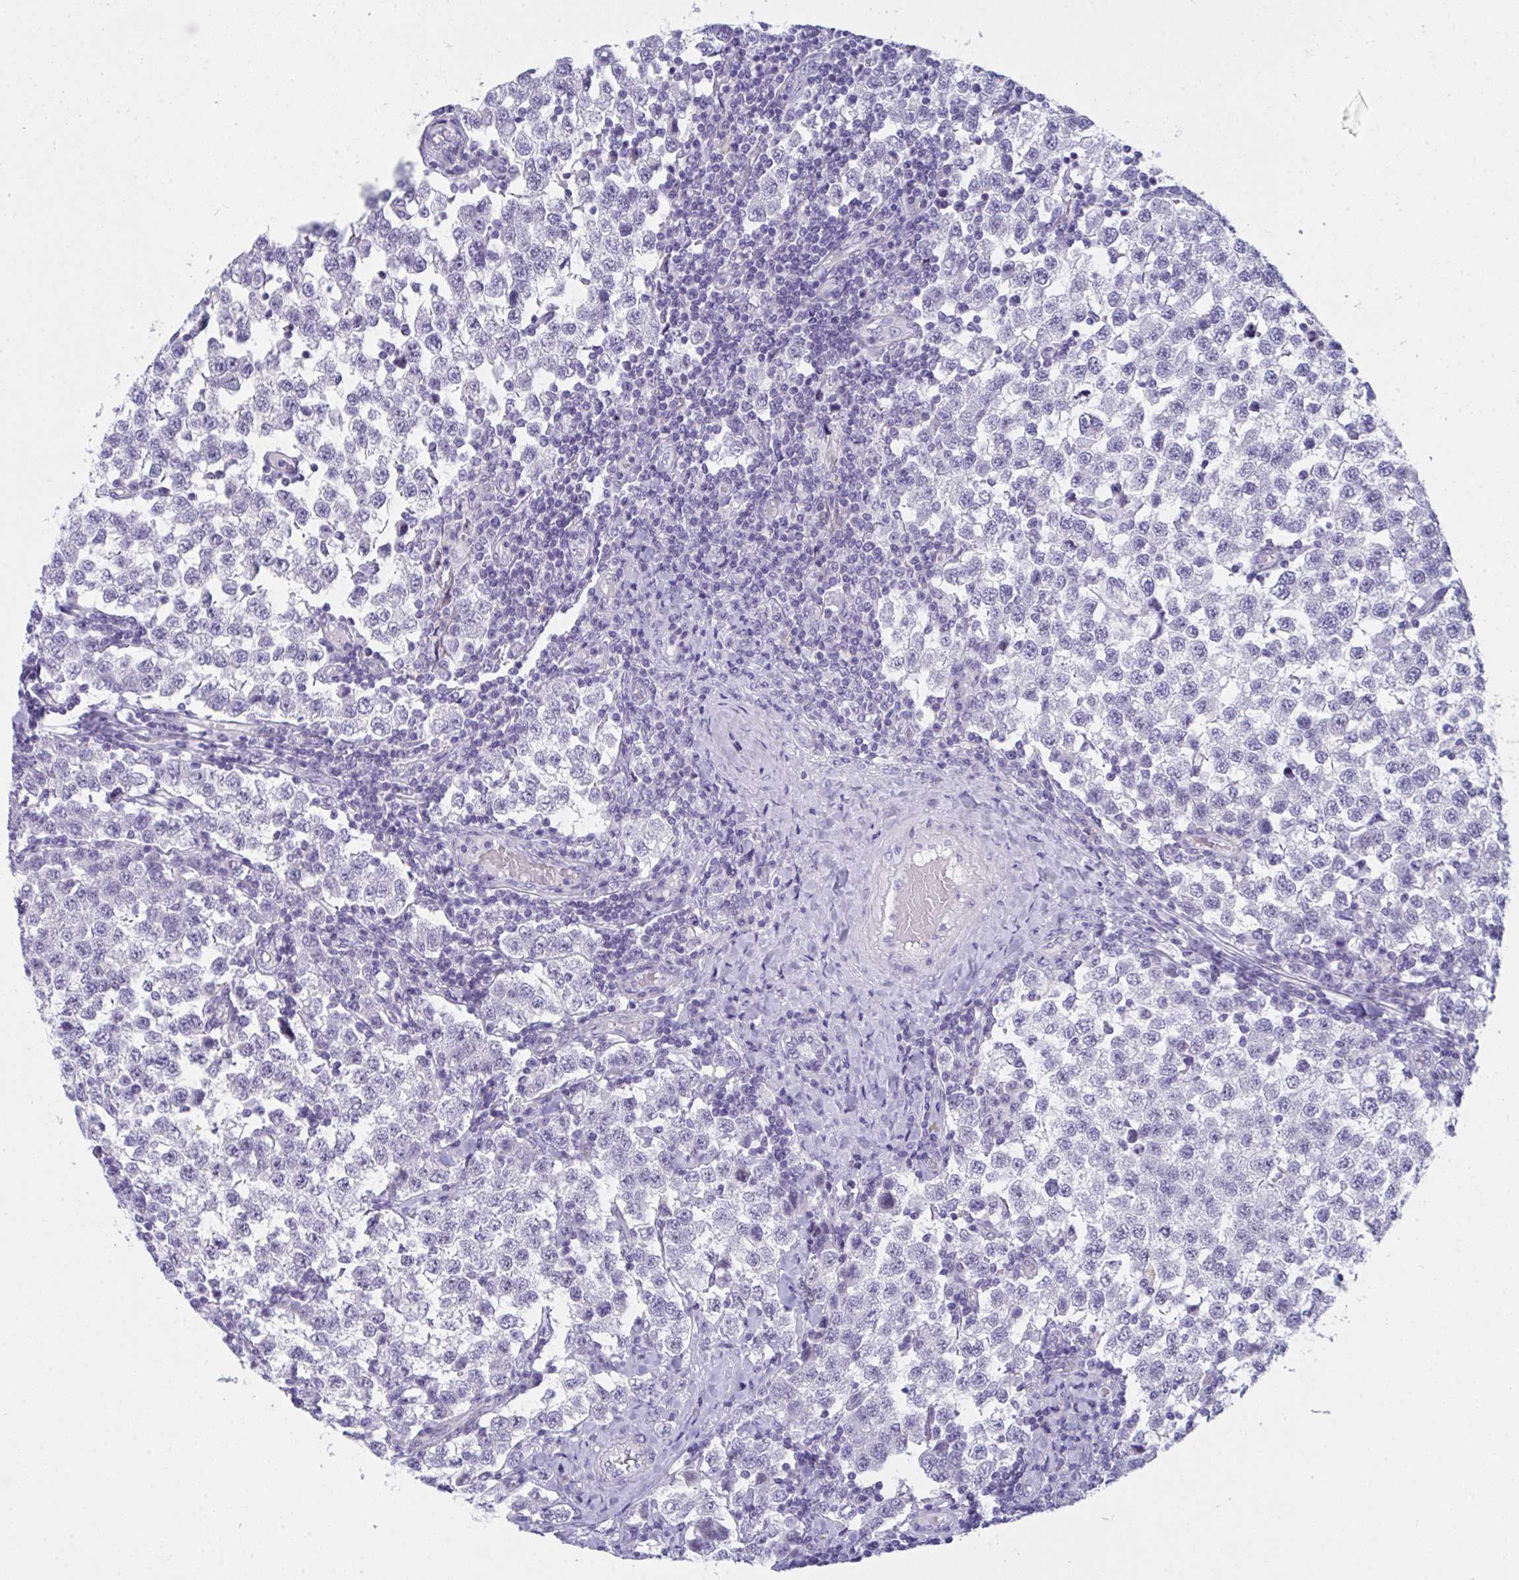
{"staining": {"intensity": "negative", "quantity": "none", "location": "none"}, "tissue": "testis cancer", "cell_type": "Tumor cells", "image_type": "cancer", "snomed": [{"axis": "morphology", "description": "Seminoma, NOS"}, {"axis": "topography", "description": "Testis"}], "caption": "The immunohistochemistry micrograph has no significant staining in tumor cells of testis seminoma tissue. (Brightfield microscopy of DAB (3,3'-diaminobenzidine) IHC at high magnification).", "gene": "CDK13", "patient": {"sex": "male", "age": 34}}